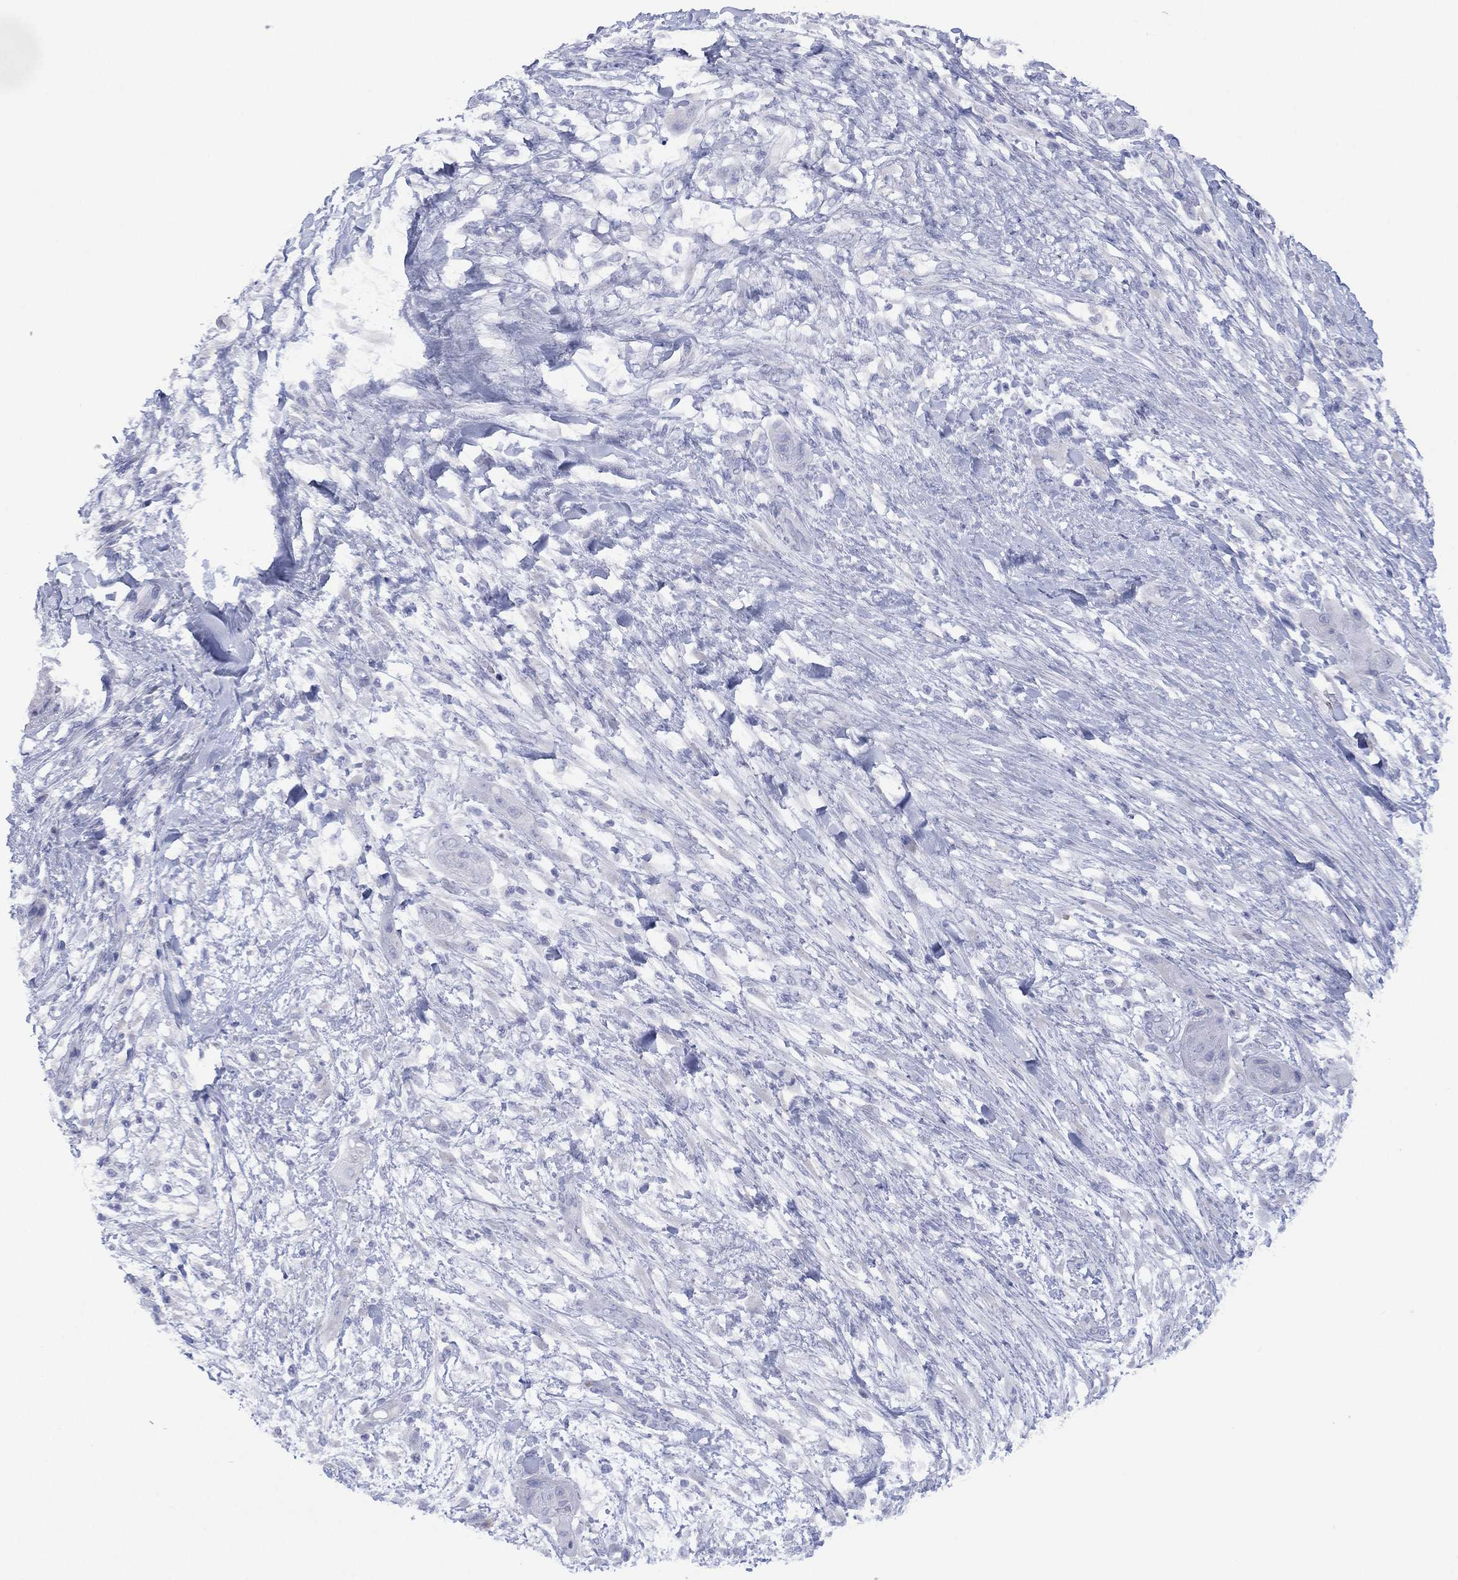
{"staining": {"intensity": "negative", "quantity": "none", "location": "none"}, "tissue": "skin cancer", "cell_type": "Tumor cells", "image_type": "cancer", "snomed": [{"axis": "morphology", "description": "Squamous cell carcinoma, NOS"}, {"axis": "topography", "description": "Skin"}], "caption": "Immunohistochemical staining of human squamous cell carcinoma (skin) shows no significant staining in tumor cells.", "gene": "CYP2D6", "patient": {"sex": "male", "age": 62}}